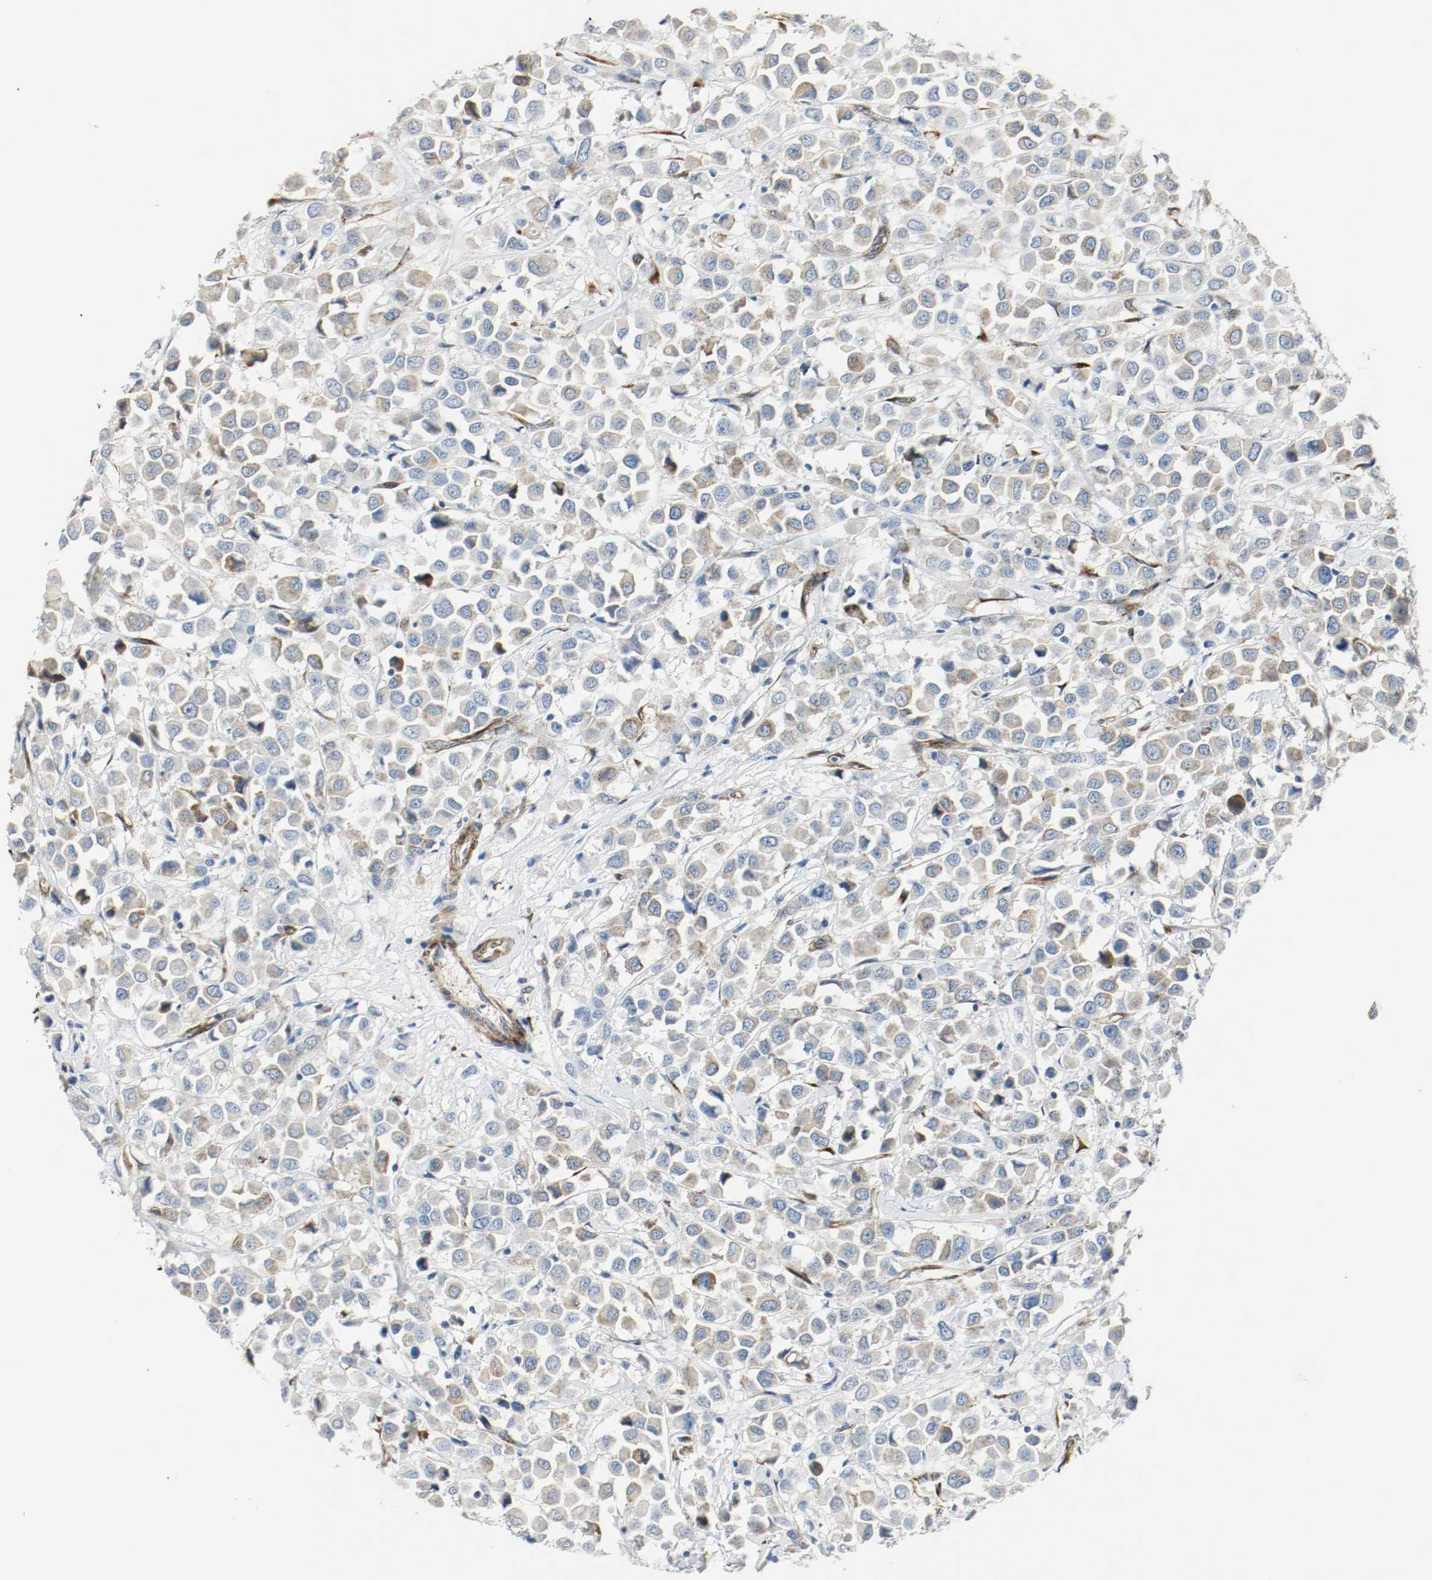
{"staining": {"intensity": "weak", "quantity": "25%-75%", "location": "cytoplasmic/membranous"}, "tissue": "breast cancer", "cell_type": "Tumor cells", "image_type": "cancer", "snomed": [{"axis": "morphology", "description": "Duct carcinoma"}, {"axis": "topography", "description": "Breast"}], "caption": "Breast cancer stained with DAB immunohistochemistry (IHC) shows low levels of weak cytoplasmic/membranous expression in about 25%-75% of tumor cells.", "gene": "LAMB1", "patient": {"sex": "female", "age": 61}}